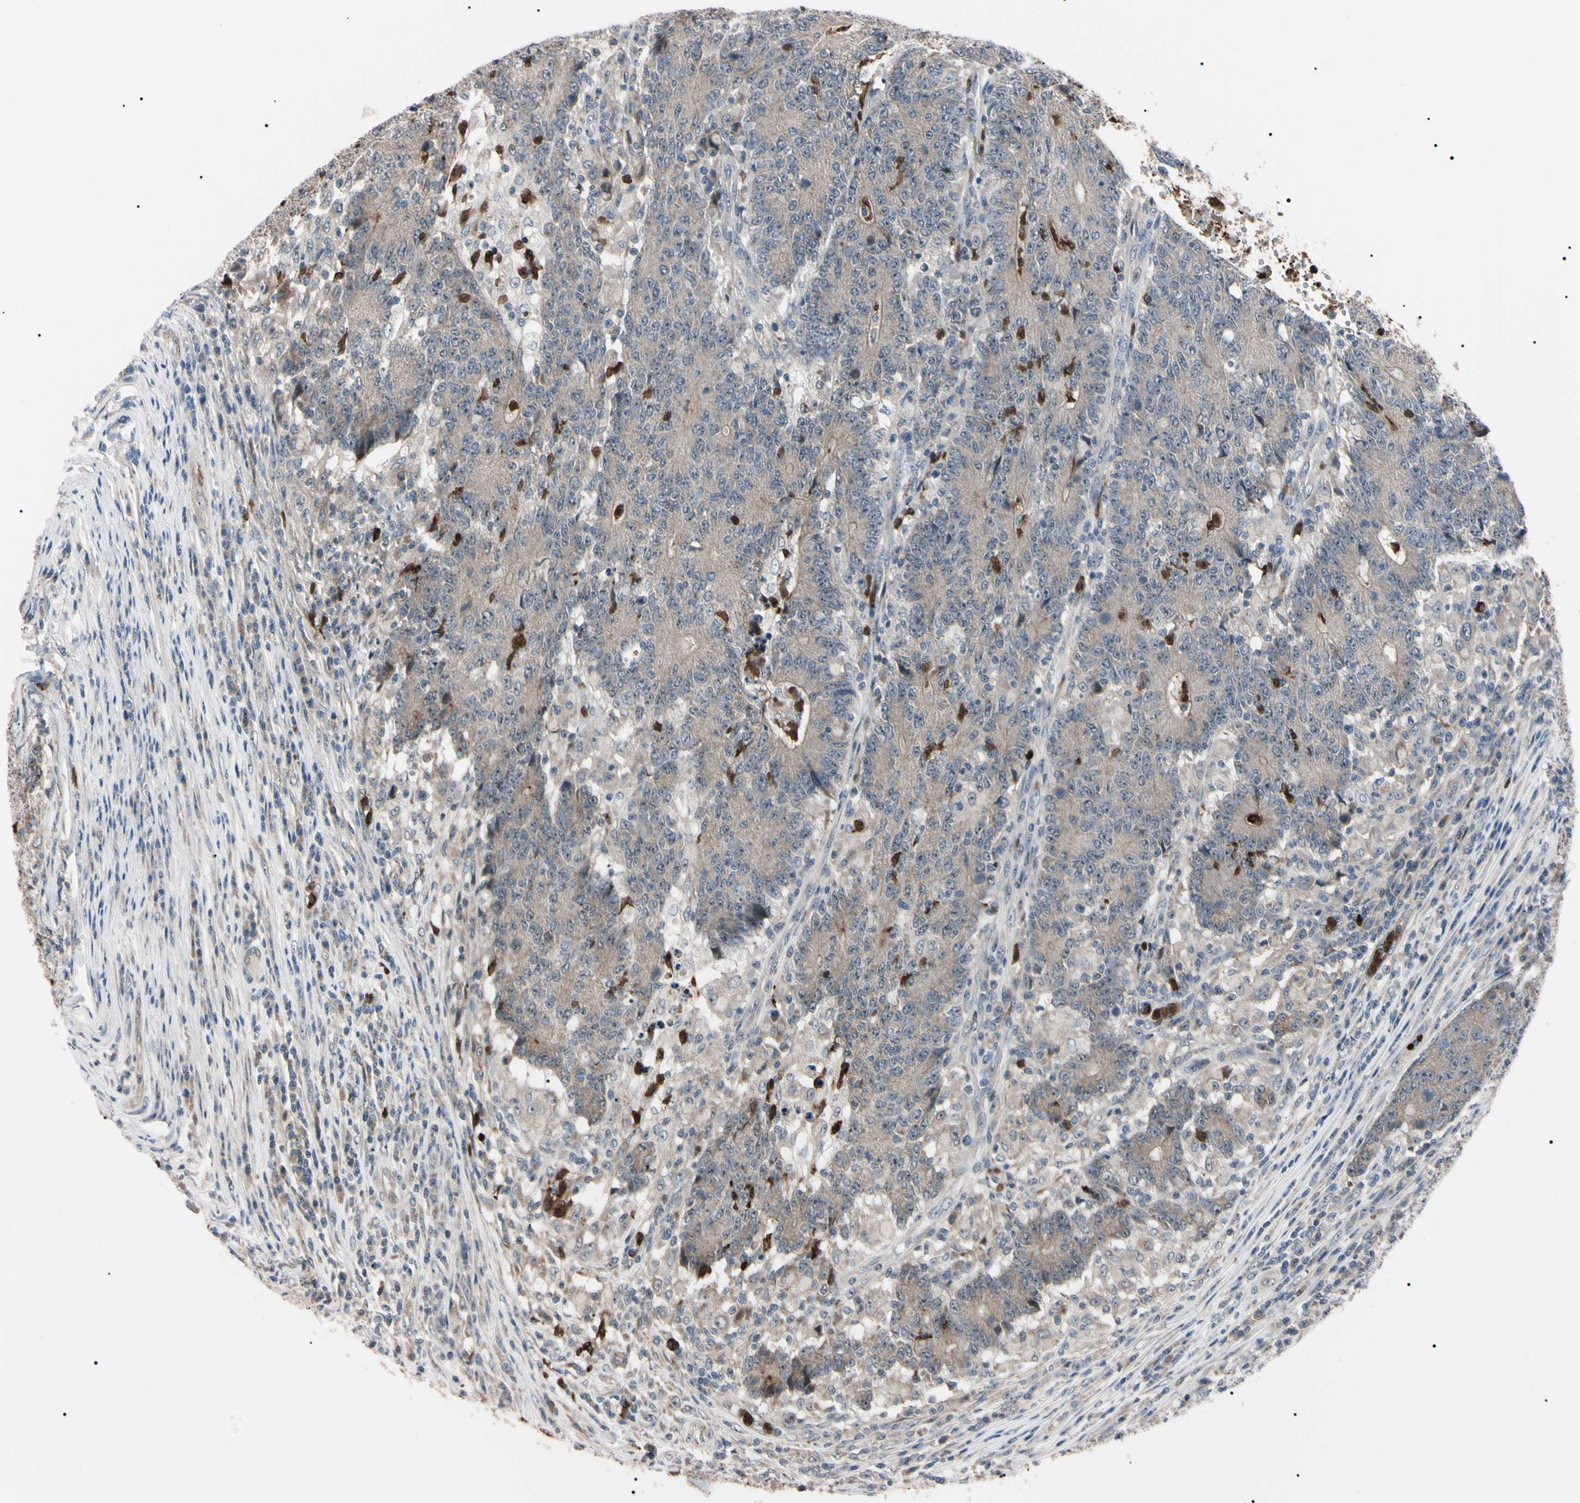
{"staining": {"intensity": "weak", "quantity": ">75%", "location": "cytoplasmic/membranous"}, "tissue": "colorectal cancer", "cell_type": "Tumor cells", "image_type": "cancer", "snomed": [{"axis": "morphology", "description": "Normal tissue, NOS"}, {"axis": "morphology", "description": "Adenocarcinoma, NOS"}, {"axis": "topography", "description": "Colon"}], "caption": "A brown stain highlights weak cytoplasmic/membranous staining of a protein in human colorectal adenocarcinoma tumor cells.", "gene": "TRAF5", "patient": {"sex": "female", "age": 75}}